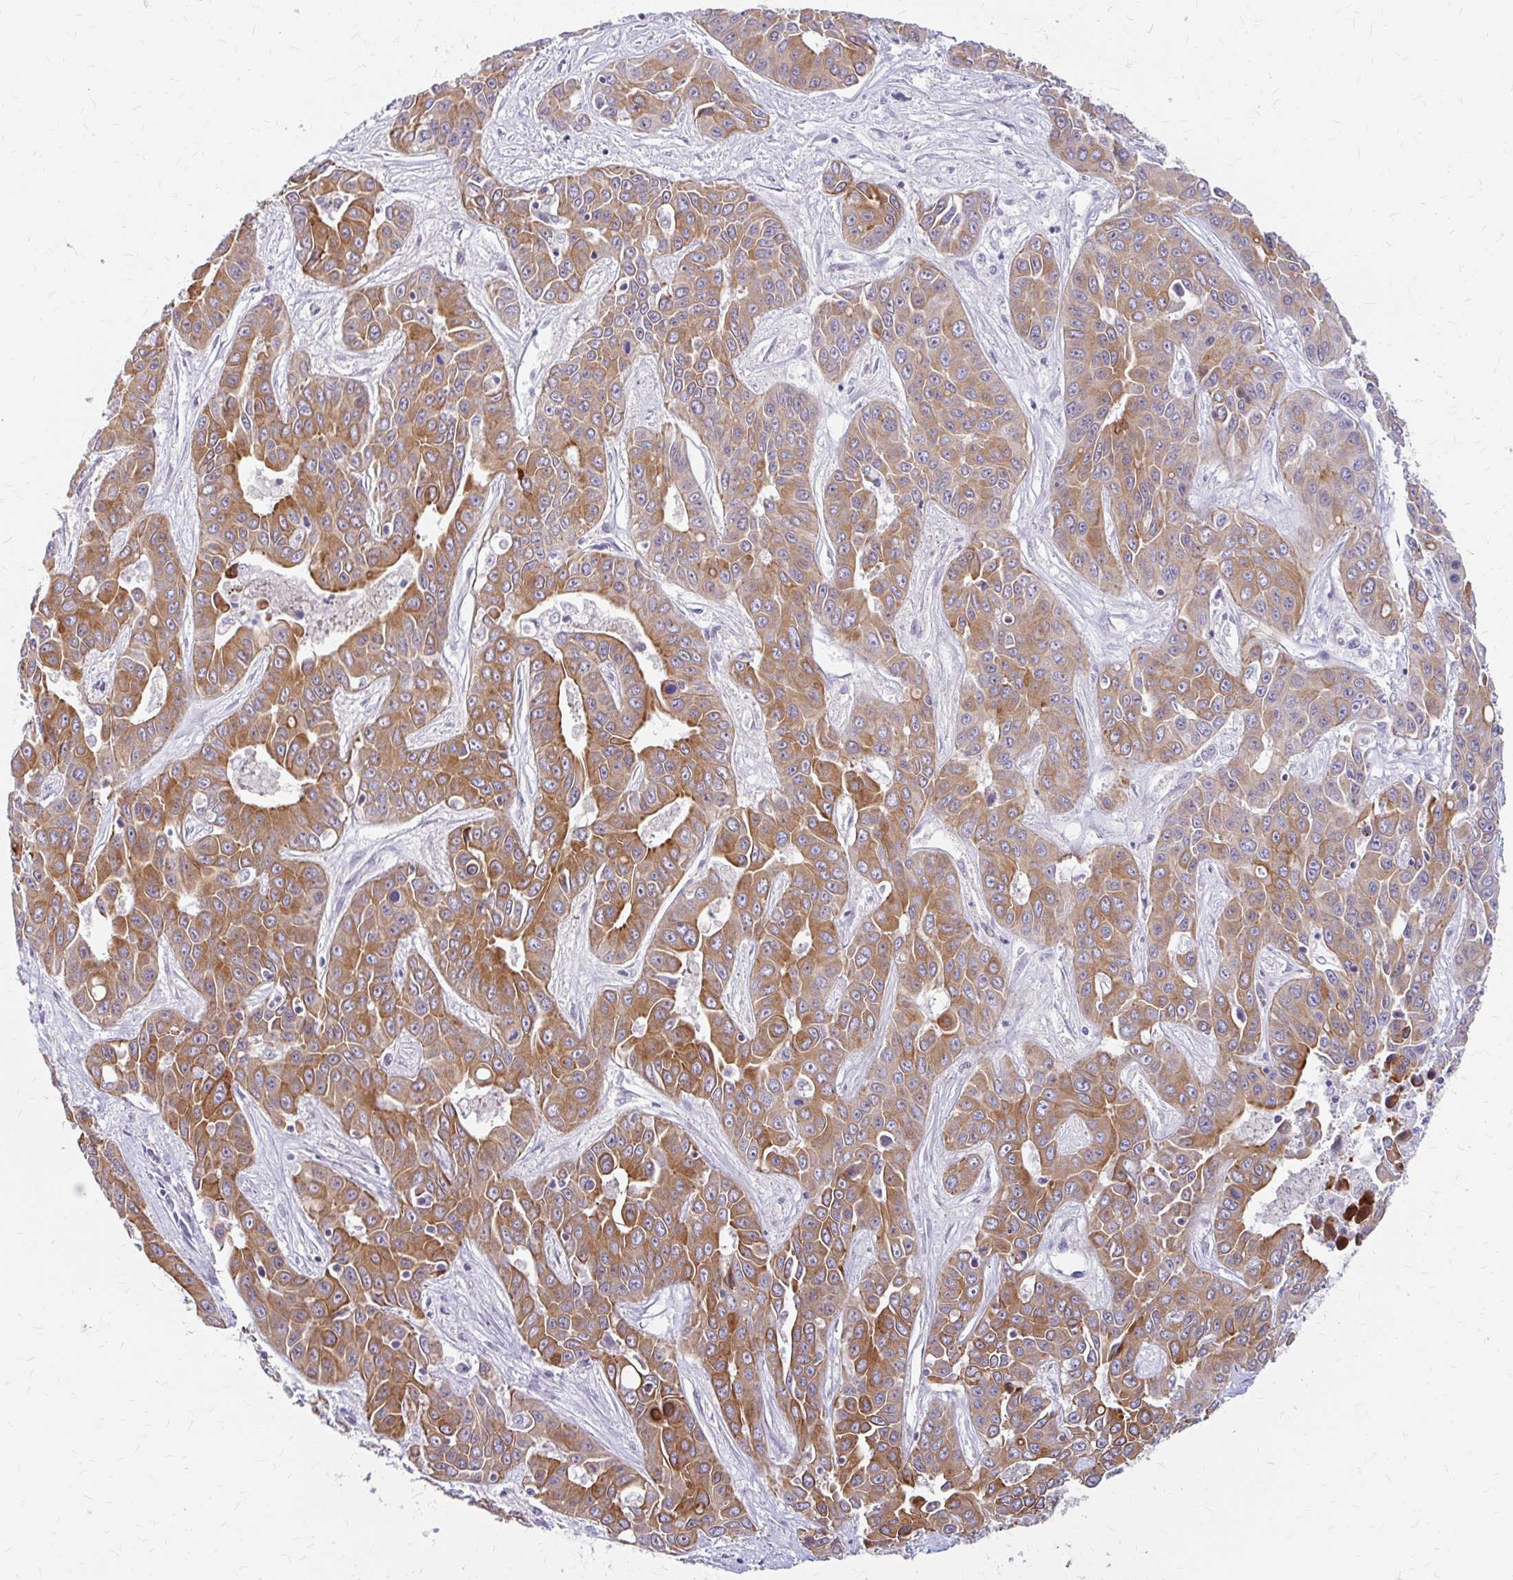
{"staining": {"intensity": "moderate", "quantity": ">75%", "location": "cytoplasmic/membranous"}, "tissue": "liver cancer", "cell_type": "Tumor cells", "image_type": "cancer", "snomed": [{"axis": "morphology", "description": "Cholangiocarcinoma"}, {"axis": "topography", "description": "Liver"}], "caption": "Brown immunohistochemical staining in liver cancer (cholangiocarcinoma) reveals moderate cytoplasmic/membranous expression in approximately >75% of tumor cells. Ihc stains the protein in brown and the nuclei are stained blue.", "gene": "RGS16", "patient": {"sex": "female", "age": 52}}